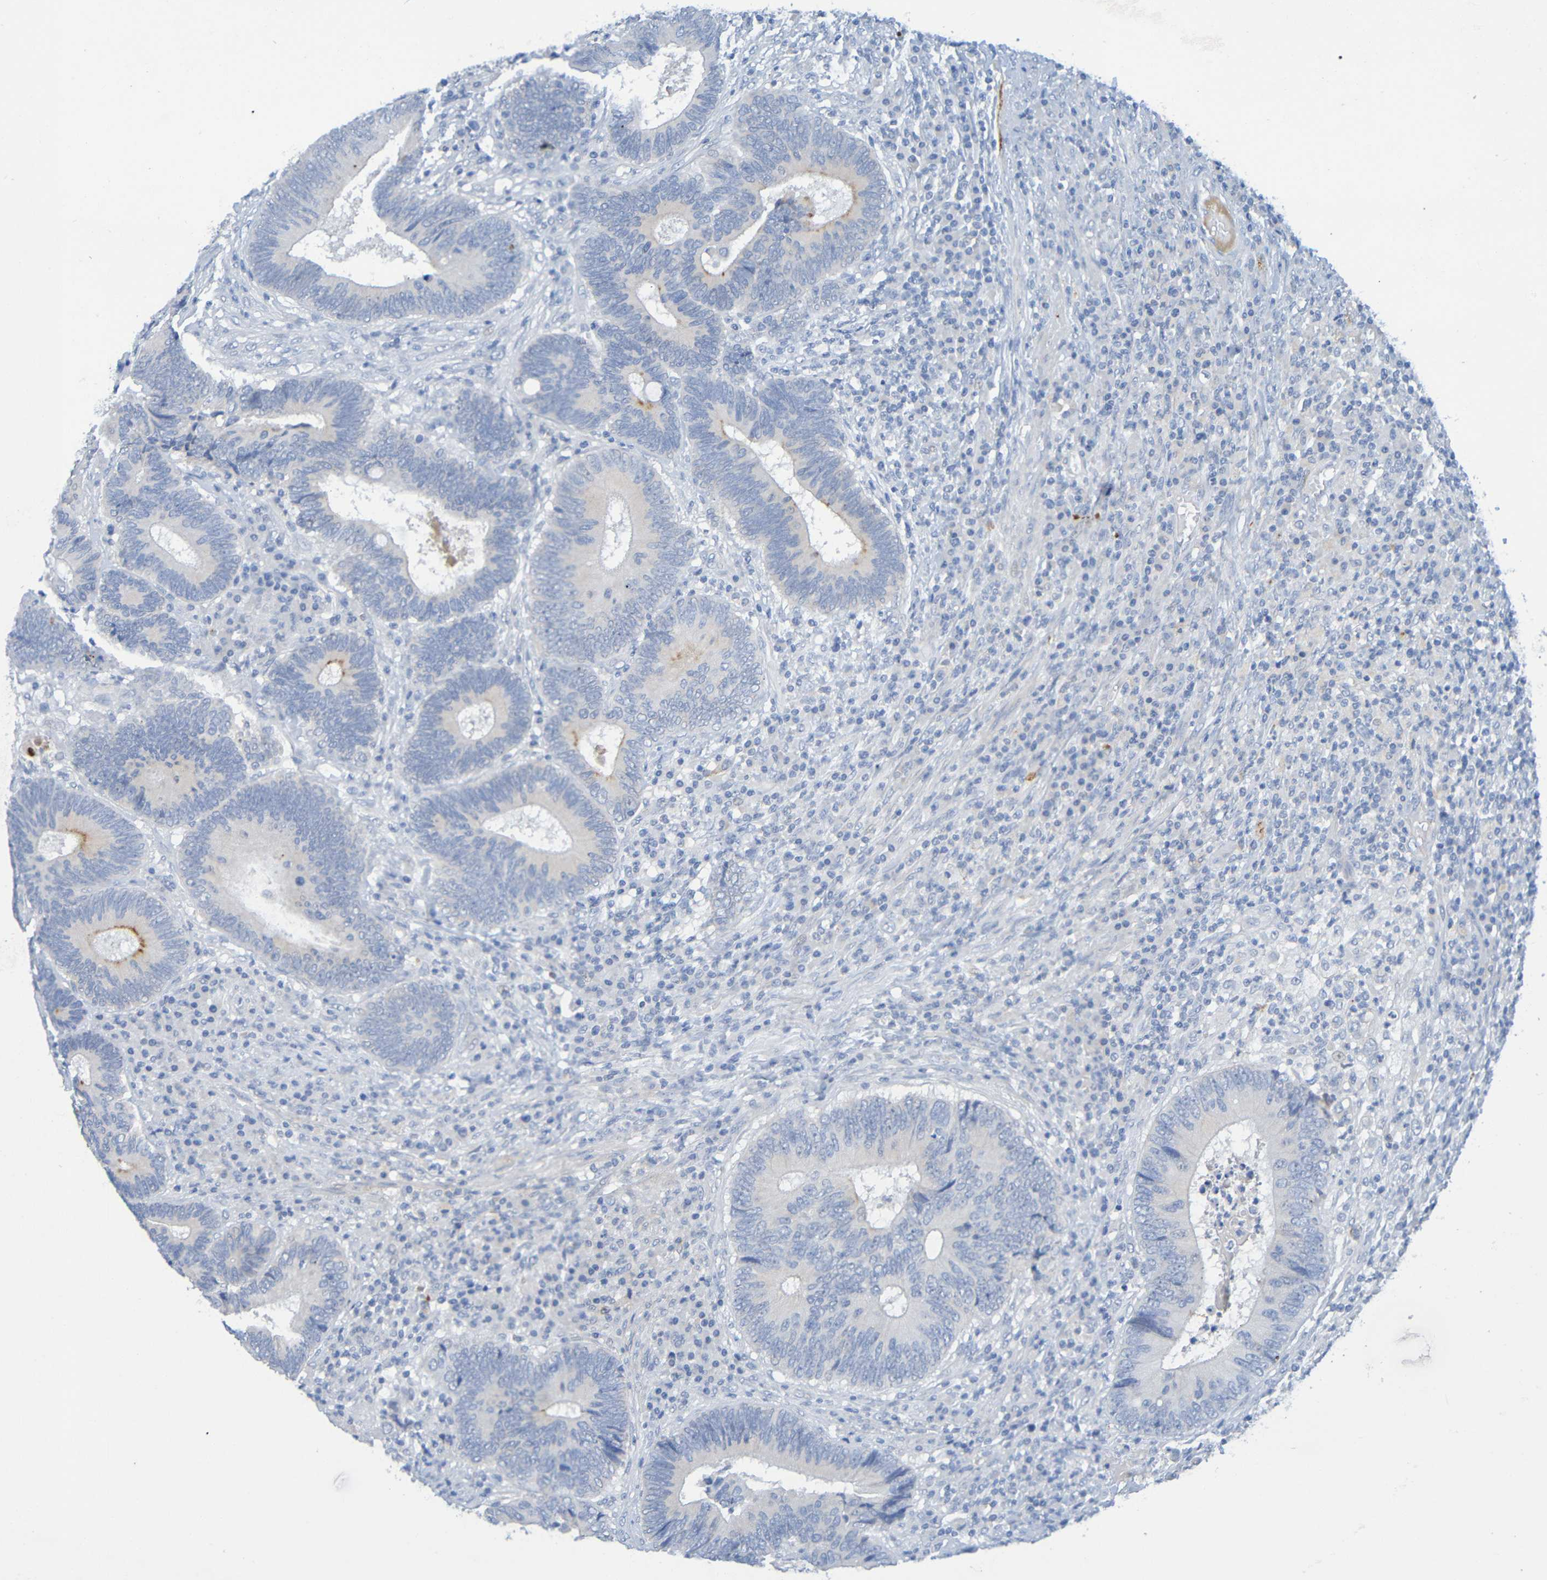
{"staining": {"intensity": "moderate", "quantity": "<25%", "location": "cytoplasmic/membranous"}, "tissue": "colorectal cancer", "cell_type": "Tumor cells", "image_type": "cancer", "snomed": [{"axis": "morphology", "description": "Adenocarcinoma, NOS"}, {"axis": "topography", "description": "Colon"}], "caption": "Protein expression by immunohistochemistry shows moderate cytoplasmic/membranous expression in approximately <25% of tumor cells in colorectal cancer. Immunohistochemistry (ihc) stains the protein in brown and the nuclei are stained blue.", "gene": "IL10", "patient": {"sex": "female", "age": 78}}